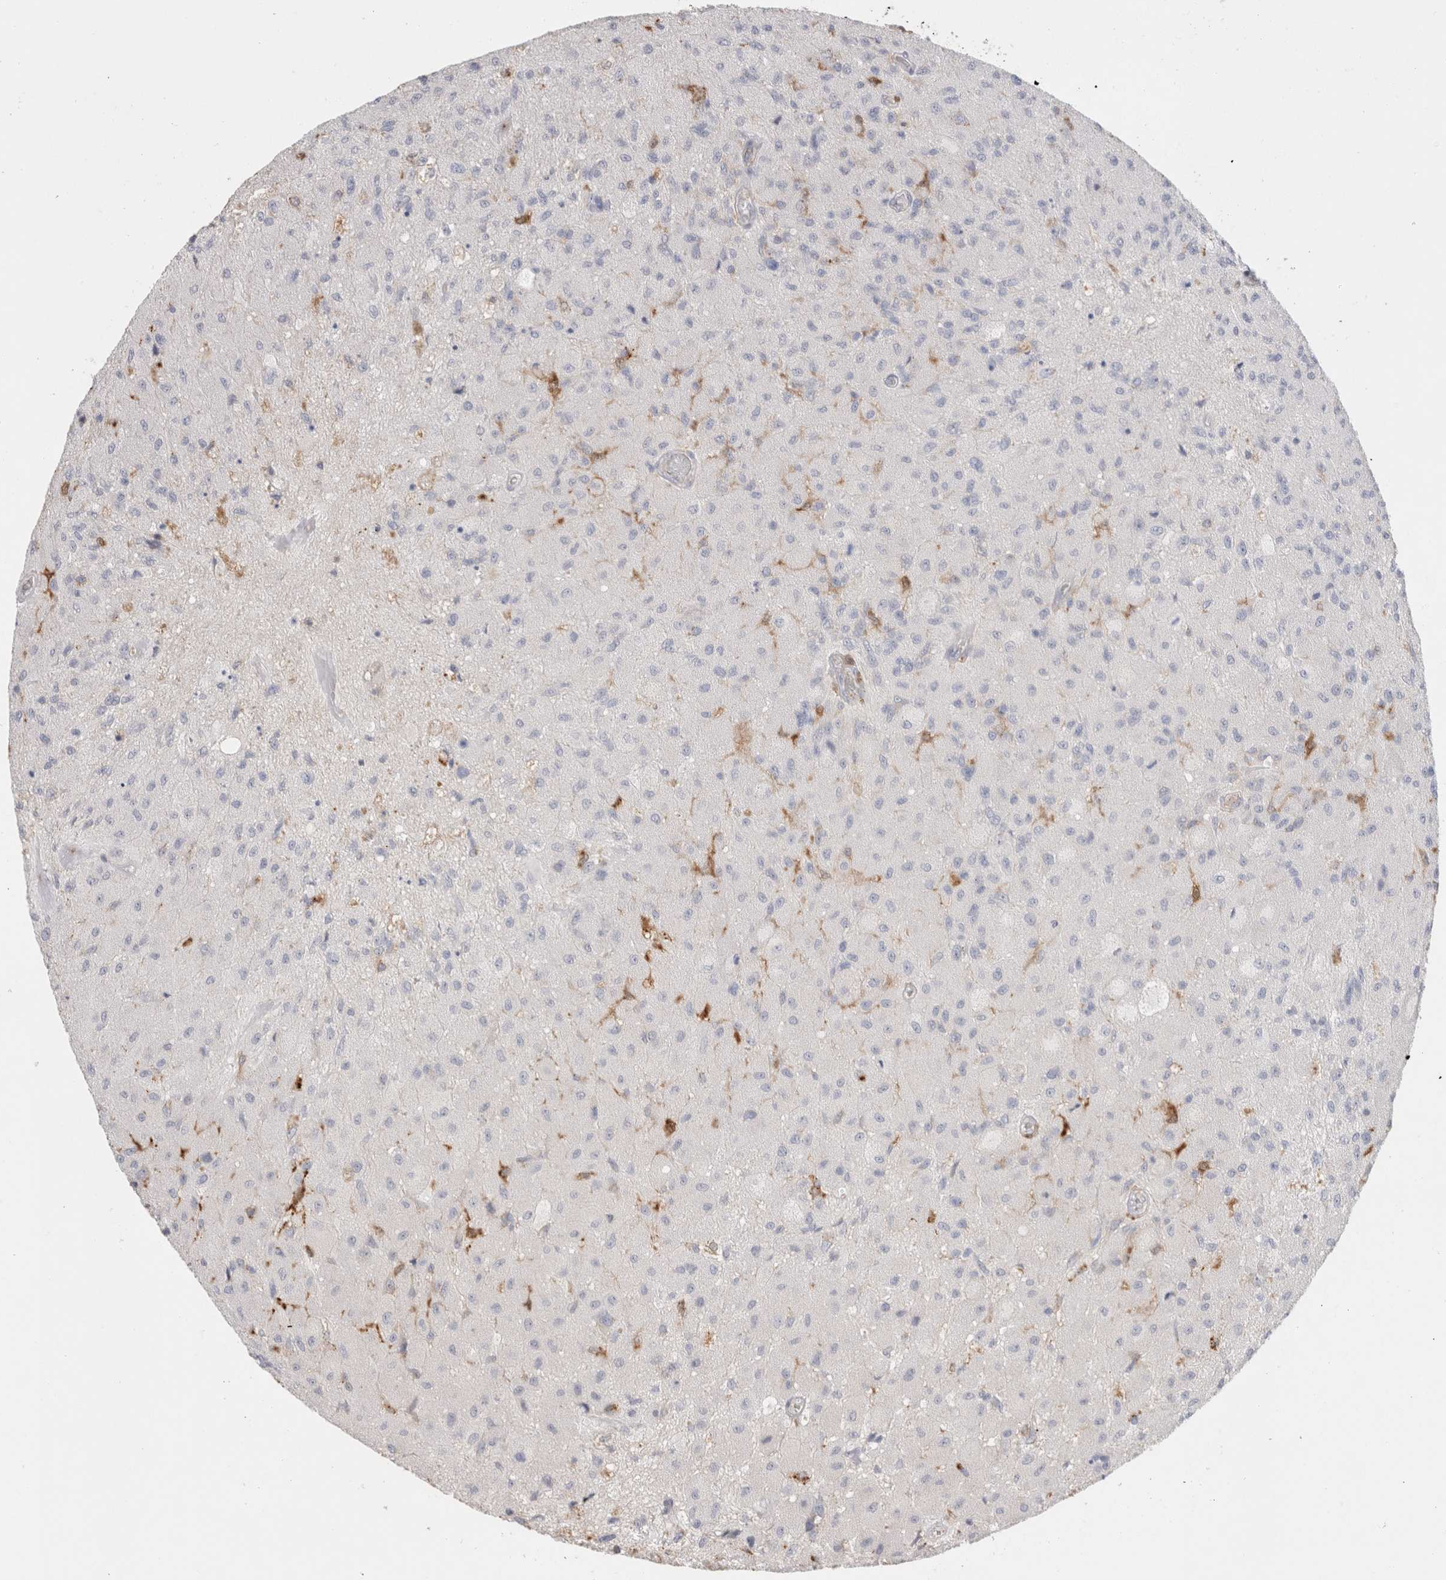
{"staining": {"intensity": "negative", "quantity": "none", "location": "none"}, "tissue": "glioma", "cell_type": "Tumor cells", "image_type": "cancer", "snomed": [{"axis": "morphology", "description": "Normal tissue, NOS"}, {"axis": "morphology", "description": "Glioma, malignant, High grade"}, {"axis": "topography", "description": "Cerebral cortex"}], "caption": "High magnification brightfield microscopy of malignant glioma (high-grade) stained with DAB (brown) and counterstained with hematoxylin (blue): tumor cells show no significant staining. The staining was performed using DAB (3,3'-diaminobenzidine) to visualize the protein expression in brown, while the nuclei were stained in blue with hematoxylin (Magnification: 20x).", "gene": "HPGDS", "patient": {"sex": "male", "age": 77}}